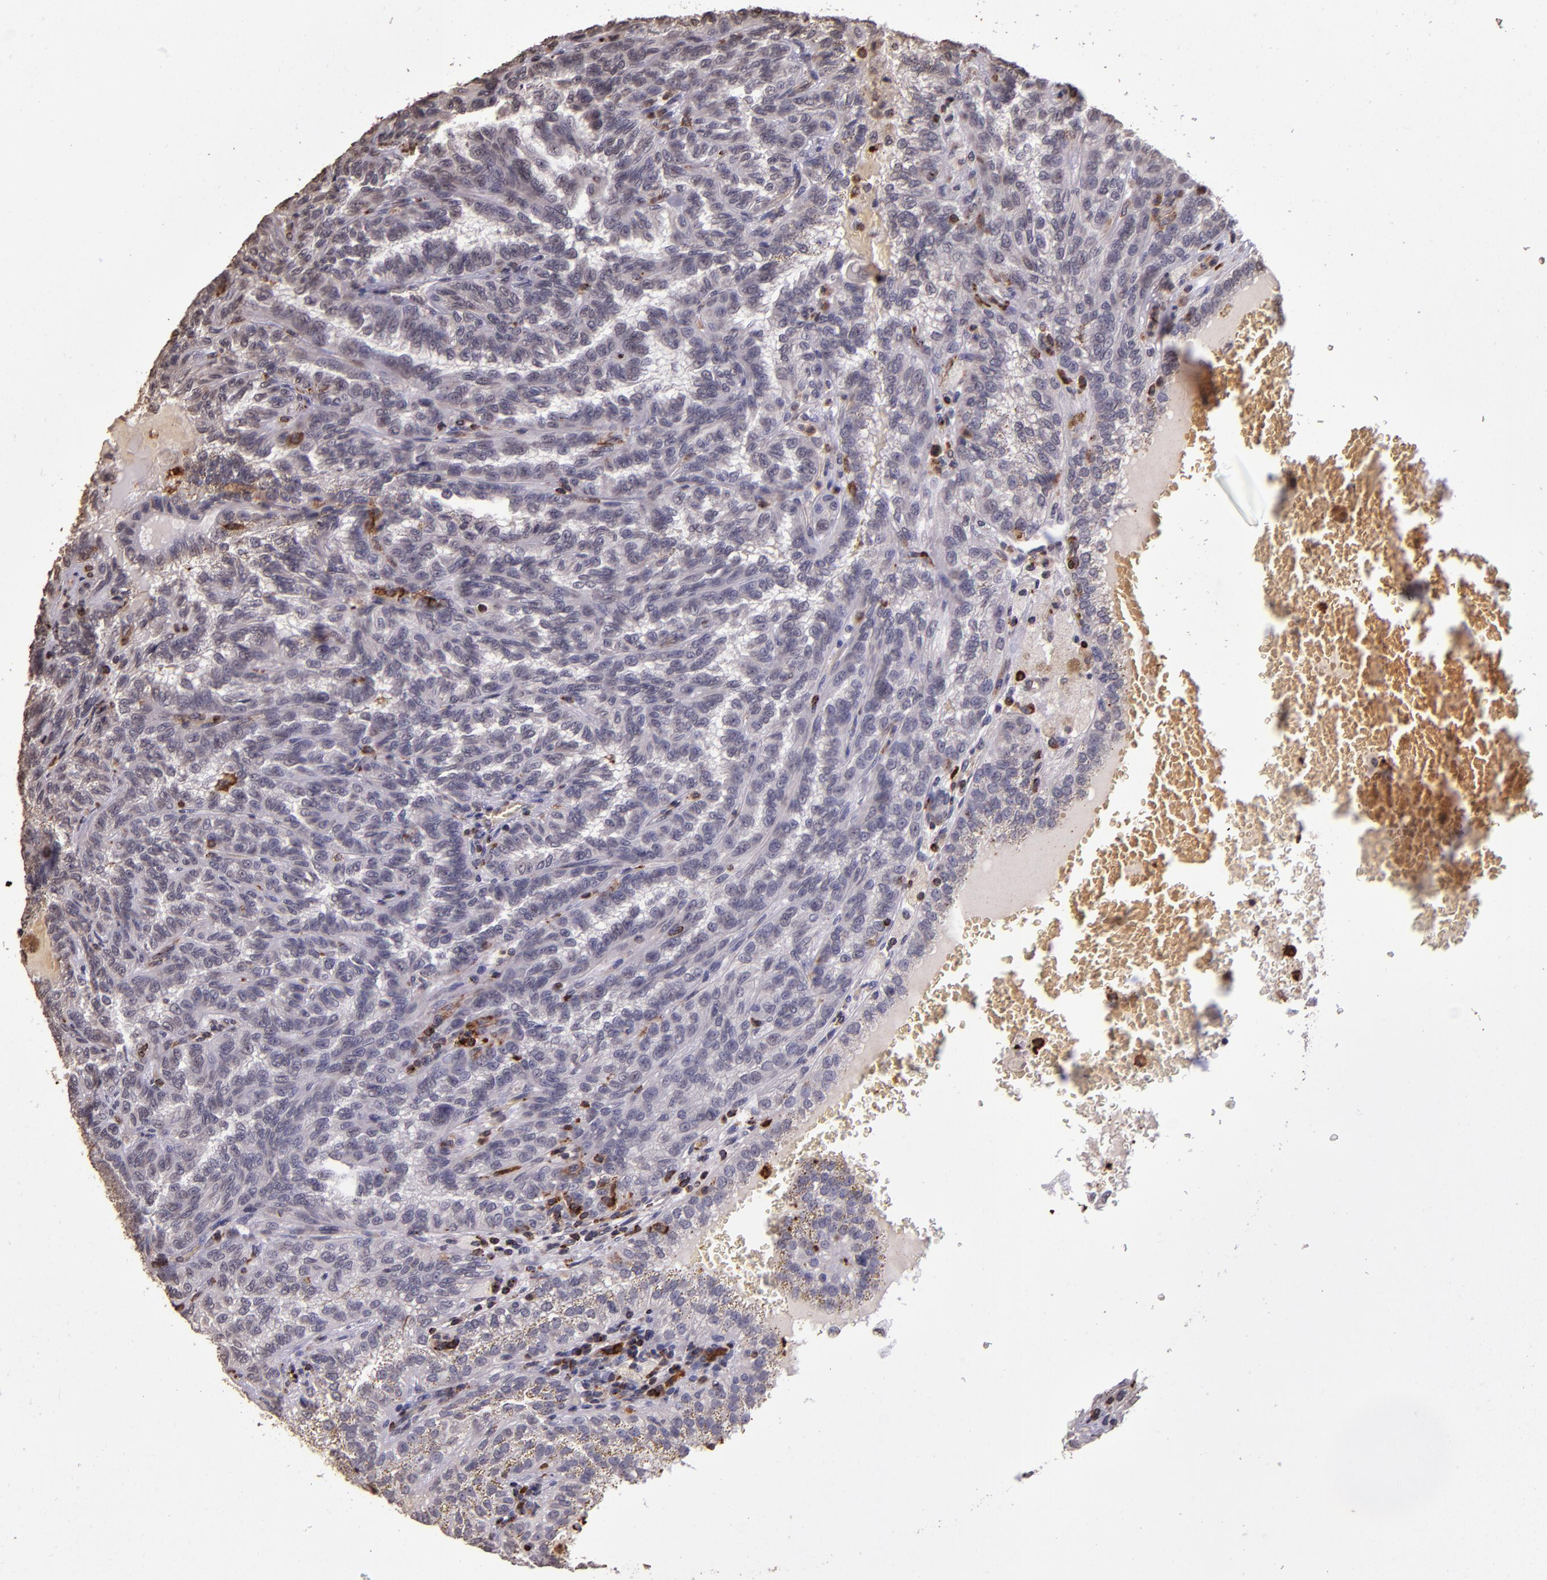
{"staining": {"intensity": "negative", "quantity": "none", "location": "none"}, "tissue": "renal cancer", "cell_type": "Tumor cells", "image_type": "cancer", "snomed": [{"axis": "morphology", "description": "Inflammation, NOS"}, {"axis": "morphology", "description": "Adenocarcinoma, NOS"}, {"axis": "topography", "description": "Kidney"}], "caption": "IHC micrograph of renal cancer (adenocarcinoma) stained for a protein (brown), which shows no positivity in tumor cells.", "gene": "SLC2A3", "patient": {"sex": "male", "age": 68}}